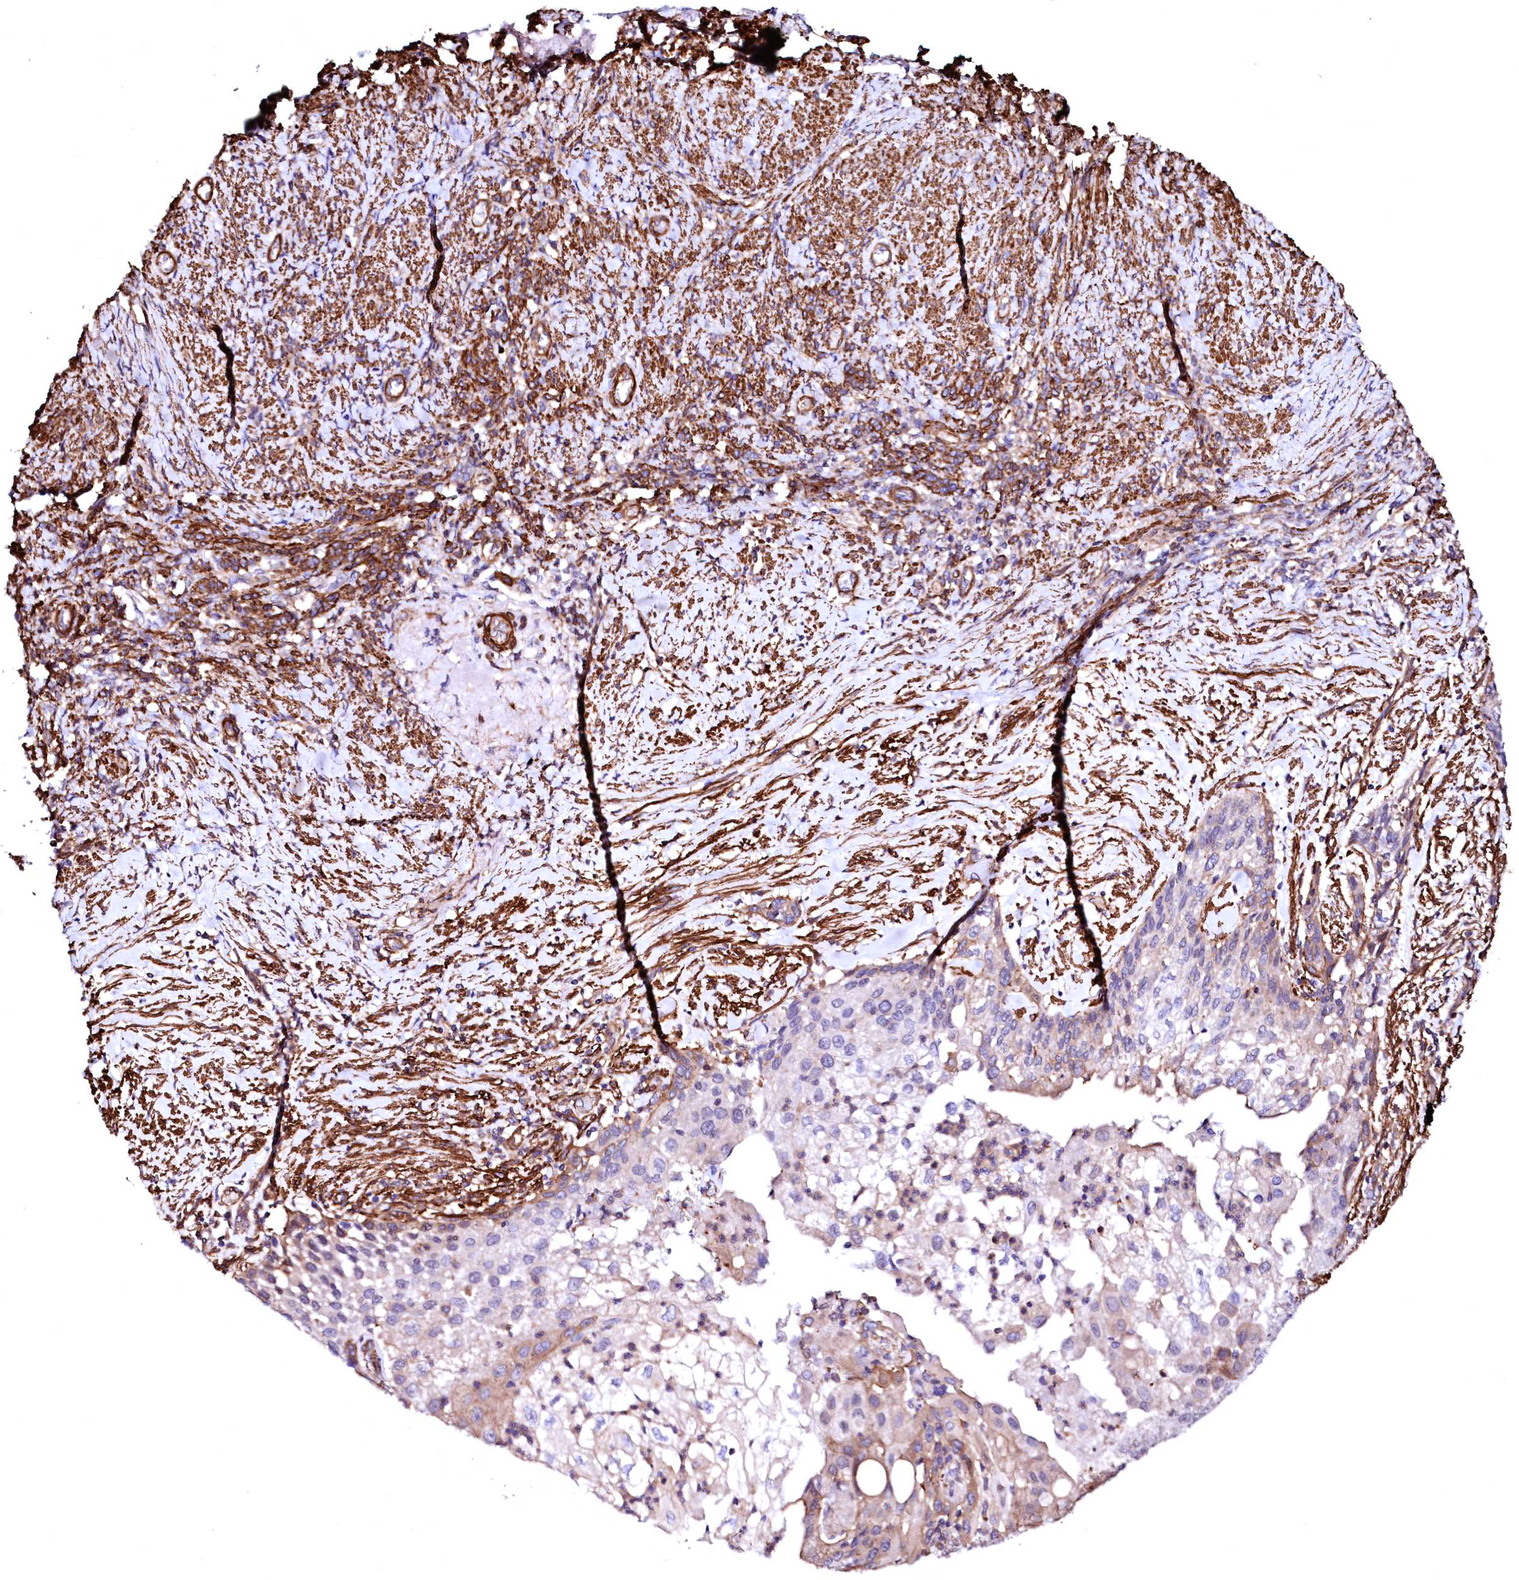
{"staining": {"intensity": "moderate", "quantity": "25%-75%", "location": "cytoplasmic/membranous"}, "tissue": "cervical cancer", "cell_type": "Tumor cells", "image_type": "cancer", "snomed": [{"axis": "morphology", "description": "Squamous cell carcinoma, NOS"}, {"axis": "topography", "description": "Cervix"}], "caption": "Immunohistochemistry (IHC) of cervical squamous cell carcinoma exhibits medium levels of moderate cytoplasmic/membranous expression in approximately 25%-75% of tumor cells.", "gene": "GPR176", "patient": {"sex": "female", "age": 67}}